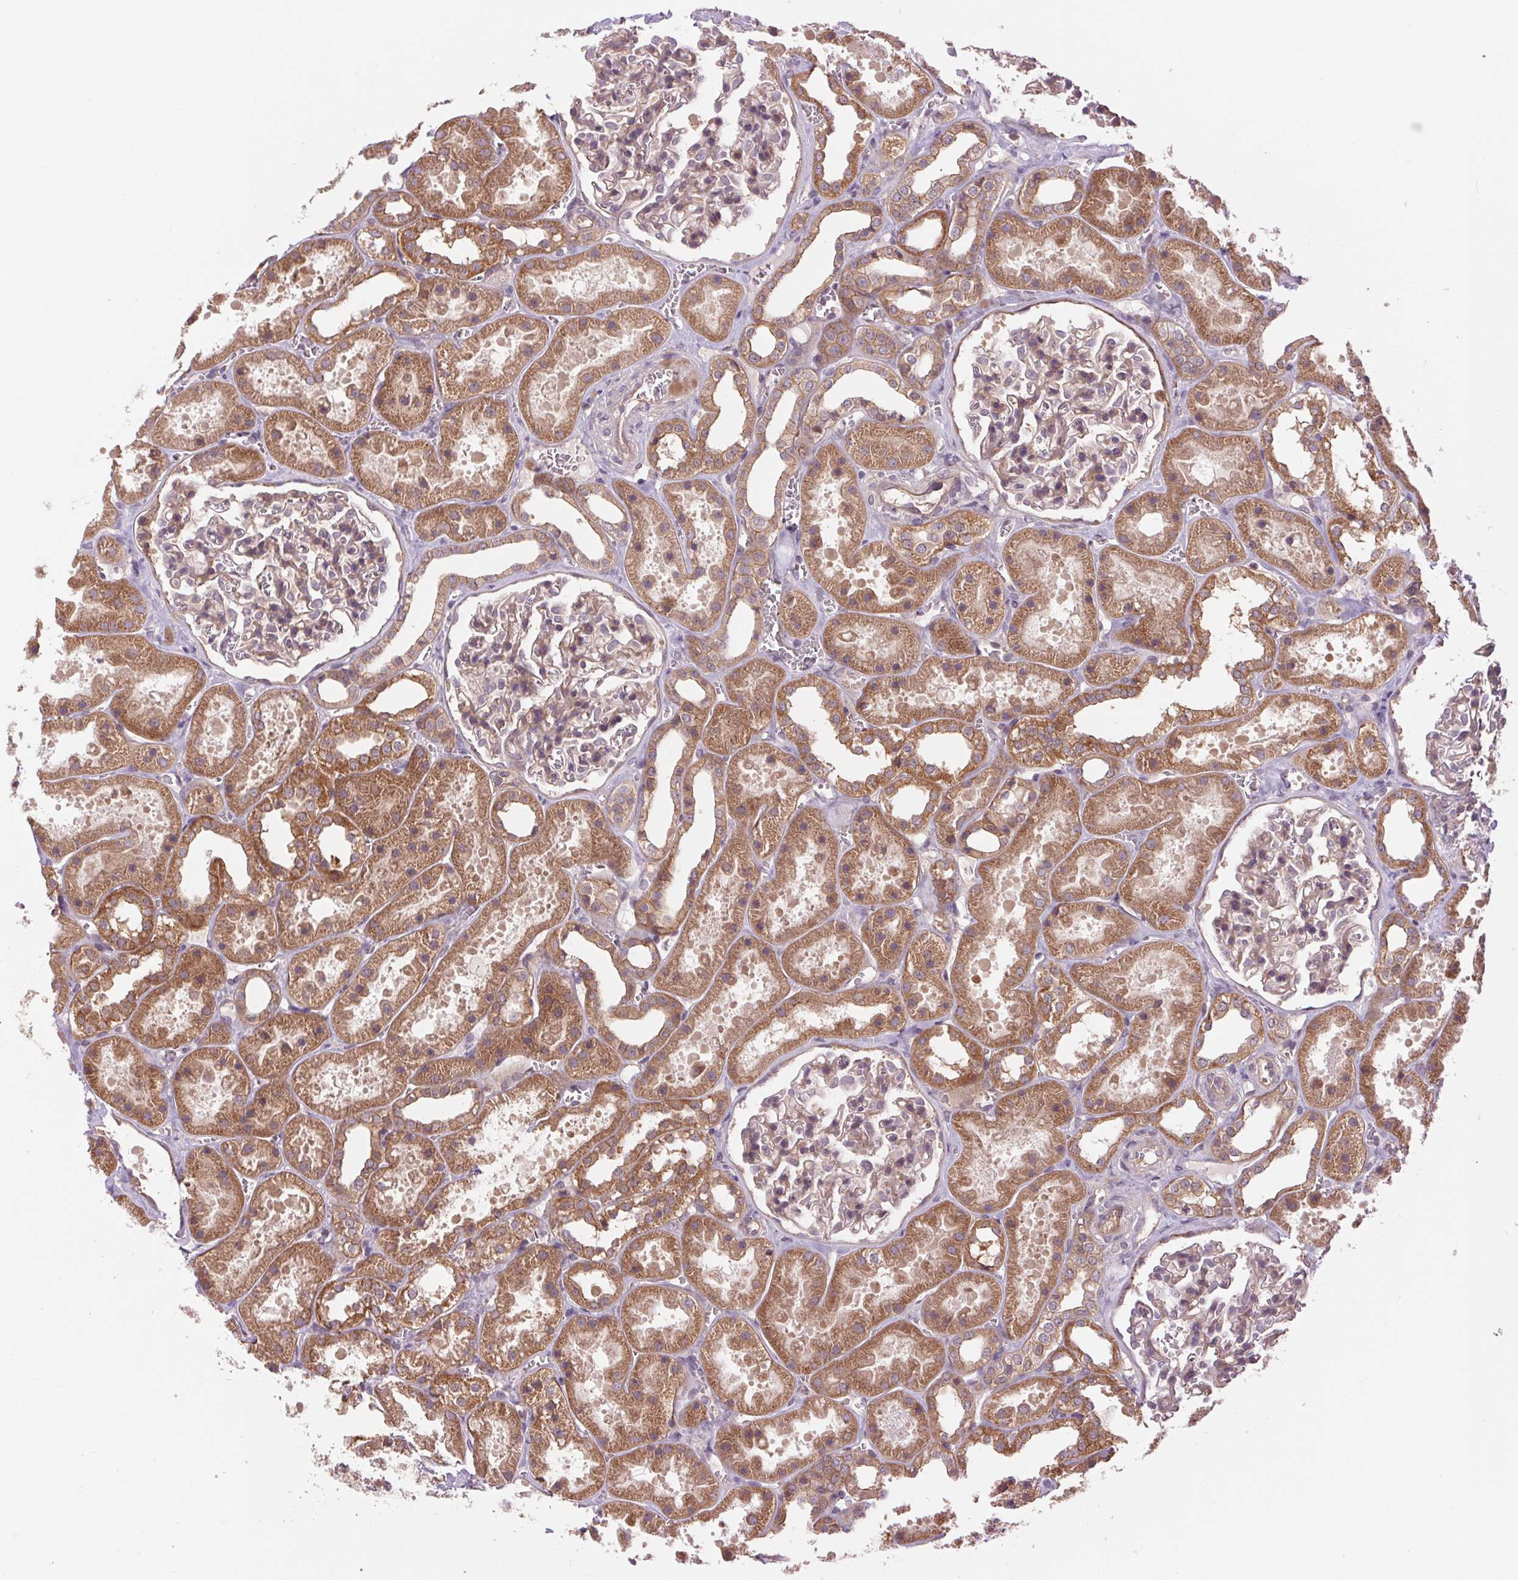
{"staining": {"intensity": "negative", "quantity": "none", "location": "none"}, "tissue": "kidney", "cell_type": "Cells in glomeruli", "image_type": "normal", "snomed": [{"axis": "morphology", "description": "Normal tissue, NOS"}, {"axis": "topography", "description": "Kidney"}], "caption": "Immunohistochemical staining of normal kidney displays no significant expression in cells in glomeruli.", "gene": "SH3RF2", "patient": {"sex": "female", "age": 41}}